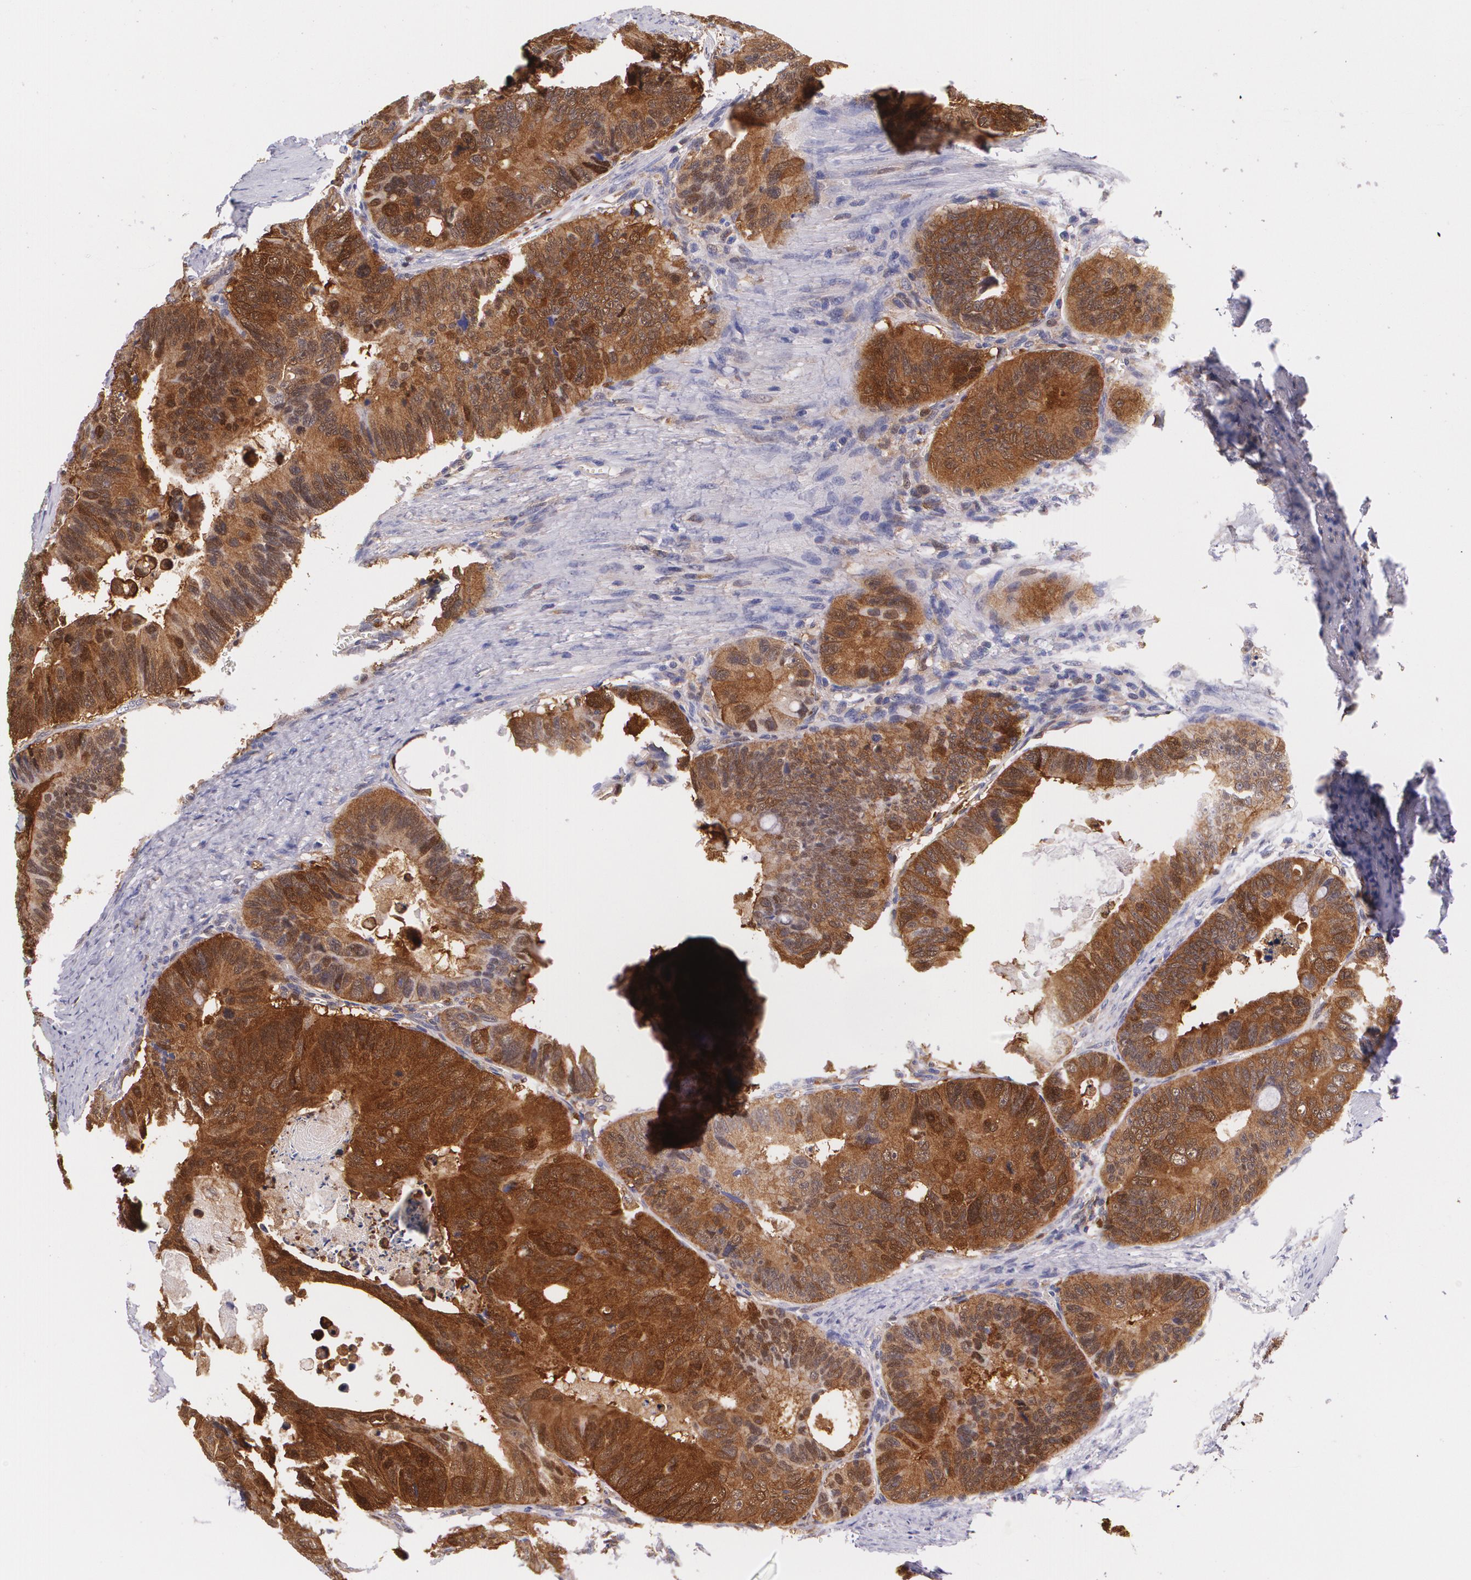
{"staining": {"intensity": "strong", "quantity": ">75%", "location": "cytoplasmic/membranous,nuclear"}, "tissue": "colorectal cancer", "cell_type": "Tumor cells", "image_type": "cancer", "snomed": [{"axis": "morphology", "description": "Adenocarcinoma, NOS"}, {"axis": "topography", "description": "Colon"}], "caption": "Immunohistochemistry (DAB) staining of human colorectal cancer demonstrates strong cytoplasmic/membranous and nuclear protein staining in about >75% of tumor cells.", "gene": "HSPH1", "patient": {"sex": "female", "age": 55}}